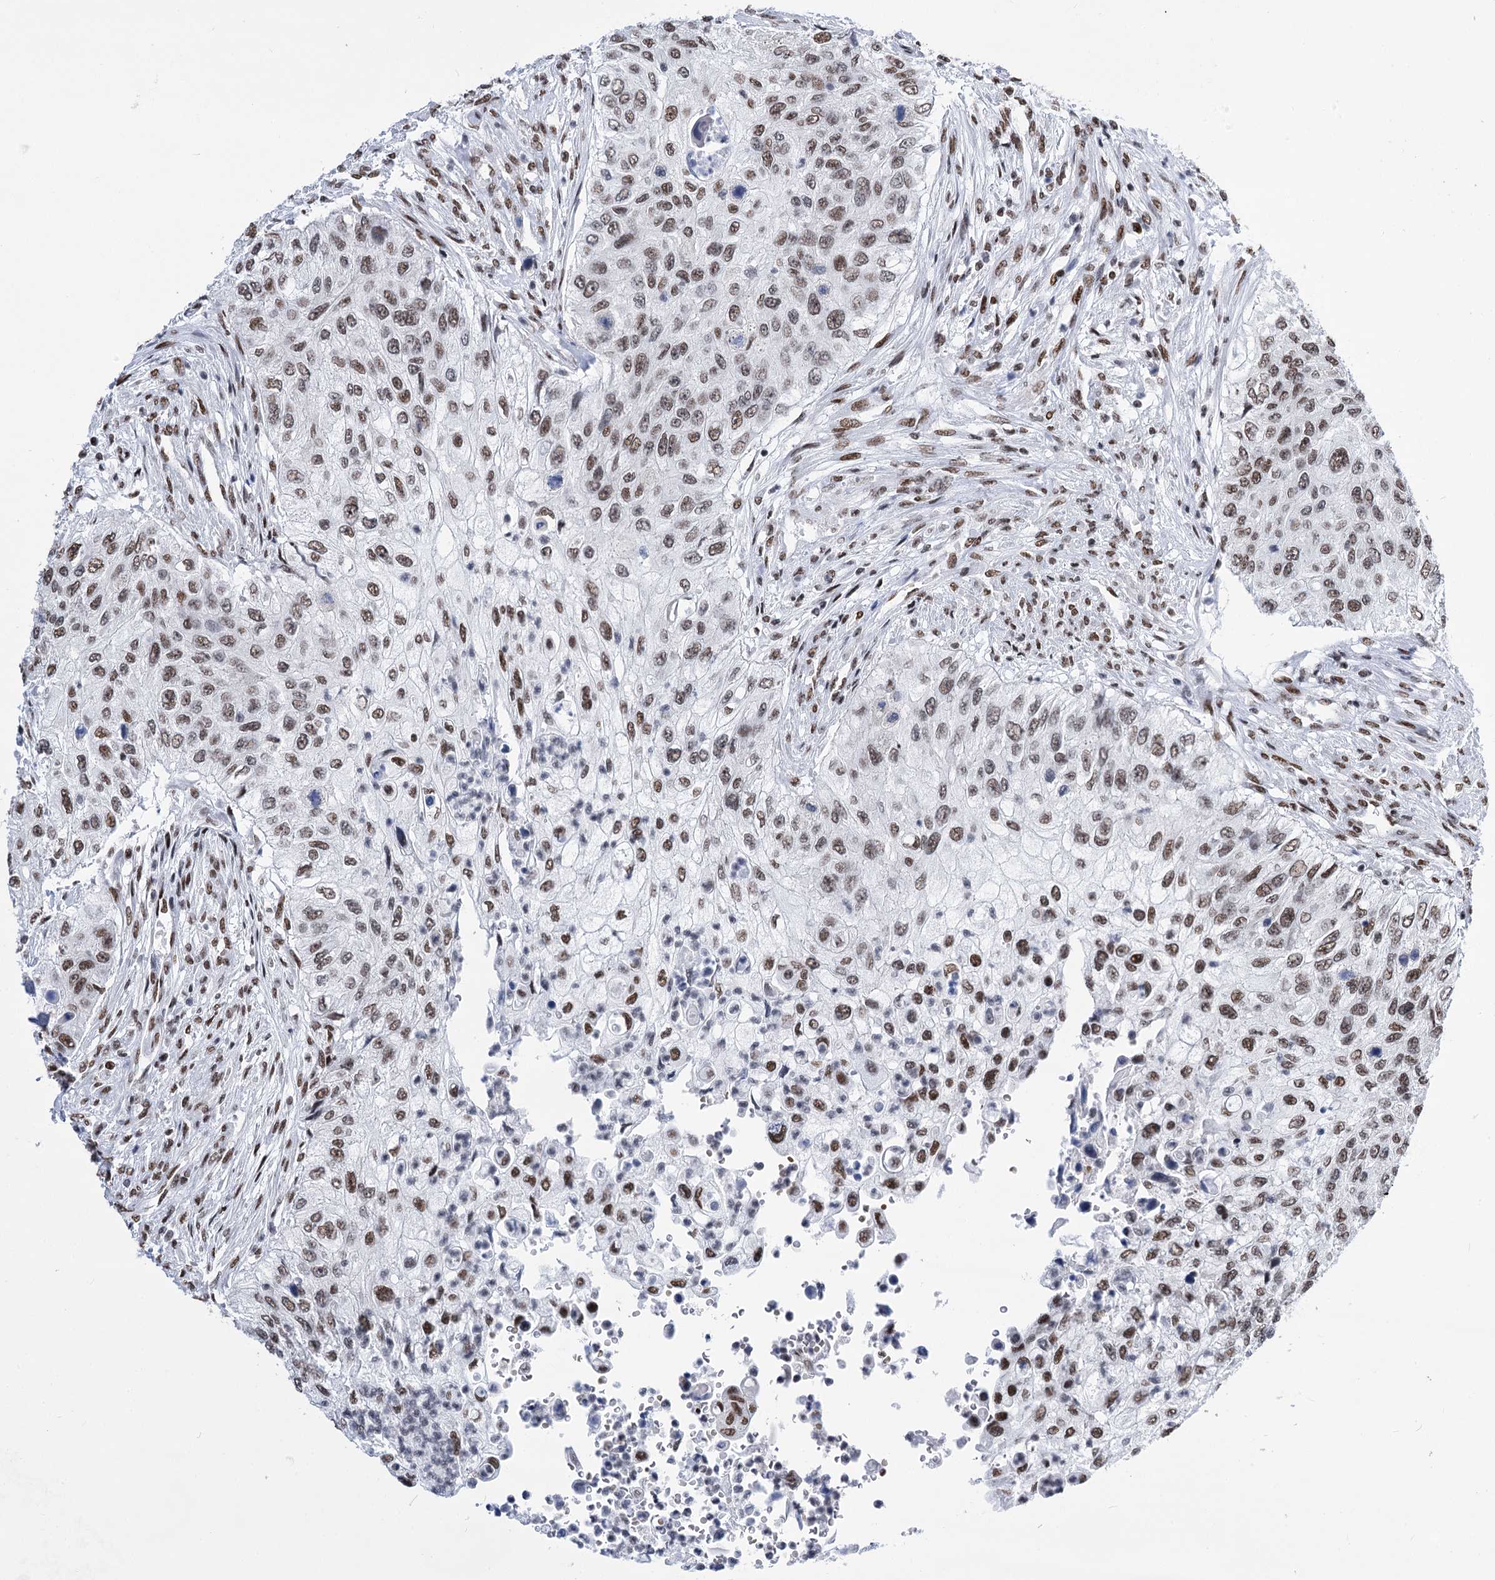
{"staining": {"intensity": "moderate", "quantity": ">75%", "location": "nuclear"}, "tissue": "urothelial cancer", "cell_type": "Tumor cells", "image_type": "cancer", "snomed": [{"axis": "morphology", "description": "Urothelial carcinoma, High grade"}, {"axis": "topography", "description": "Urinary bladder"}], "caption": "Immunohistochemical staining of urothelial cancer demonstrates medium levels of moderate nuclear protein expression in approximately >75% of tumor cells.", "gene": "POU4F3", "patient": {"sex": "female", "age": 60}}